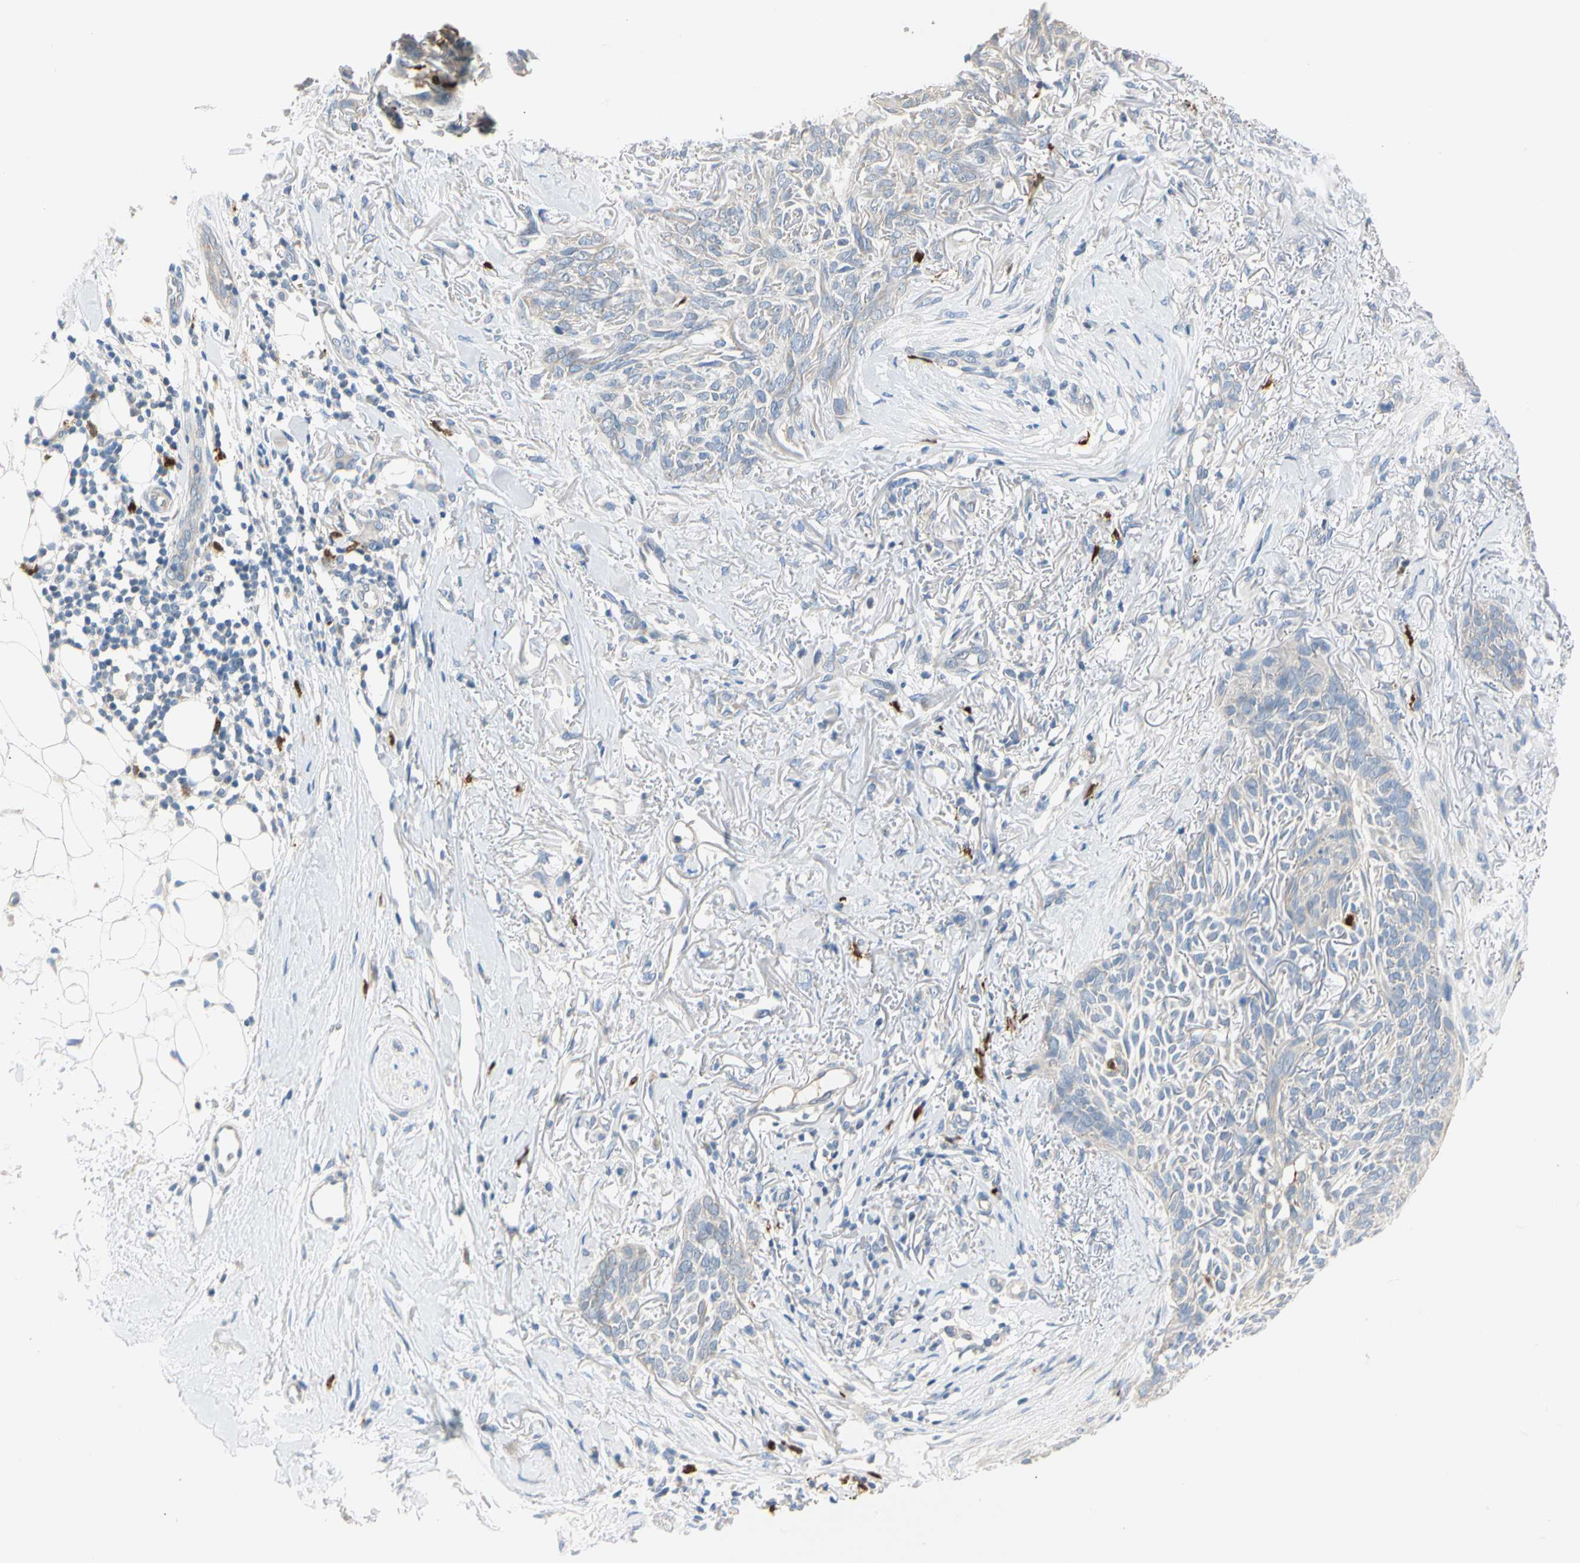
{"staining": {"intensity": "weak", "quantity": "25%-75%", "location": "cytoplasmic/membranous"}, "tissue": "skin cancer", "cell_type": "Tumor cells", "image_type": "cancer", "snomed": [{"axis": "morphology", "description": "Basal cell carcinoma"}, {"axis": "topography", "description": "Skin"}], "caption": "An IHC histopathology image of tumor tissue is shown. Protein staining in brown highlights weak cytoplasmic/membranous positivity in skin basal cell carcinoma within tumor cells. The protein is stained brown, and the nuclei are stained in blue (DAB (3,3'-diaminobenzidine) IHC with brightfield microscopy, high magnification).", "gene": "TRAF5", "patient": {"sex": "female", "age": 84}}